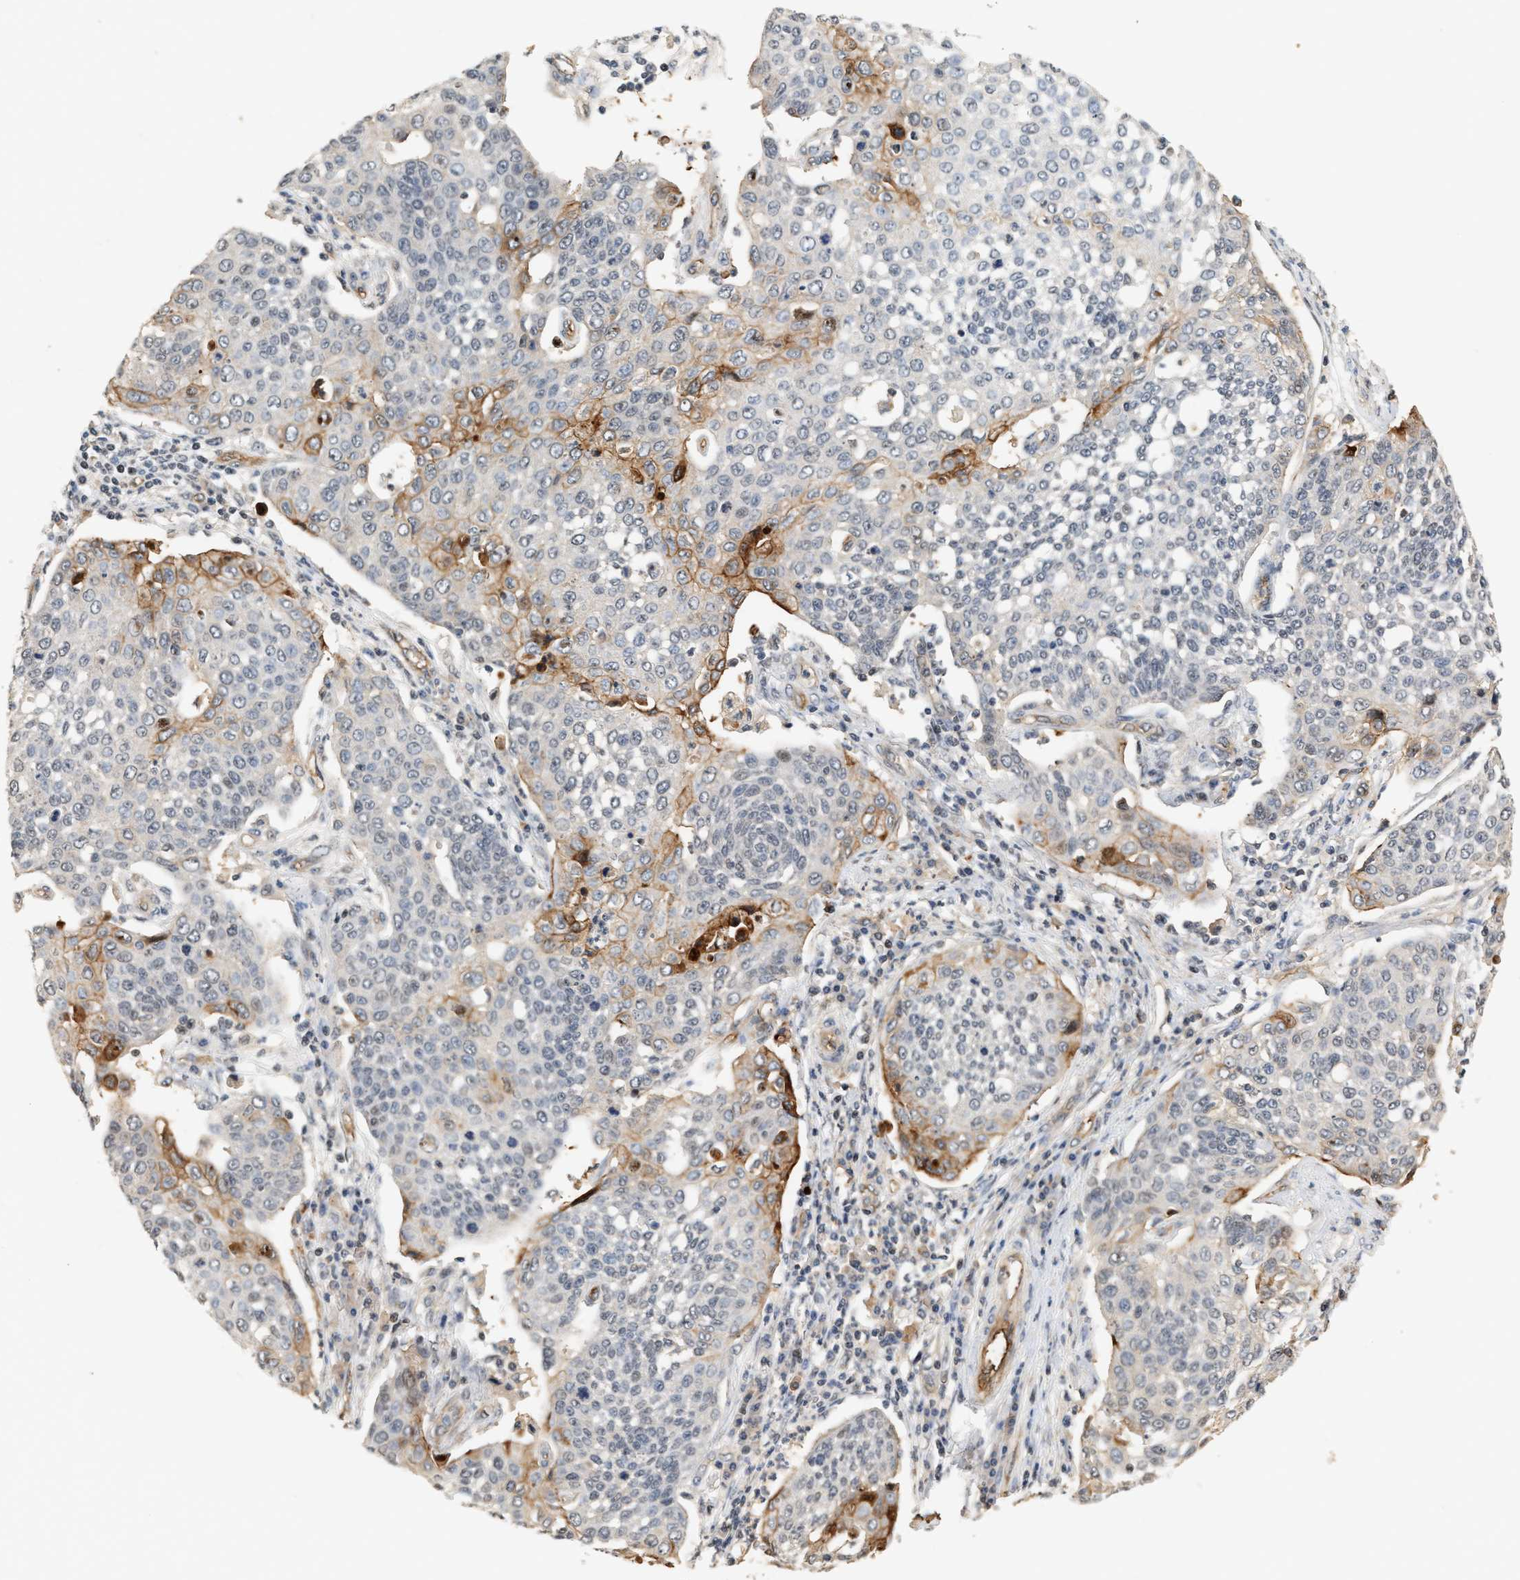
{"staining": {"intensity": "moderate", "quantity": "<25%", "location": "cytoplasmic/membranous"}, "tissue": "cervical cancer", "cell_type": "Tumor cells", "image_type": "cancer", "snomed": [{"axis": "morphology", "description": "Squamous cell carcinoma, NOS"}, {"axis": "topography", "description": "Cervix"}], "caption": "Human cervical cancer (squamous cell carcinoma) stained for a protein (brown) reveals moderate cytoplasmic/membranous positive expression in approximately <25% of tumor cells.", "gene": "PLXND1", "patient": {"sex": "female", "age": 34}}